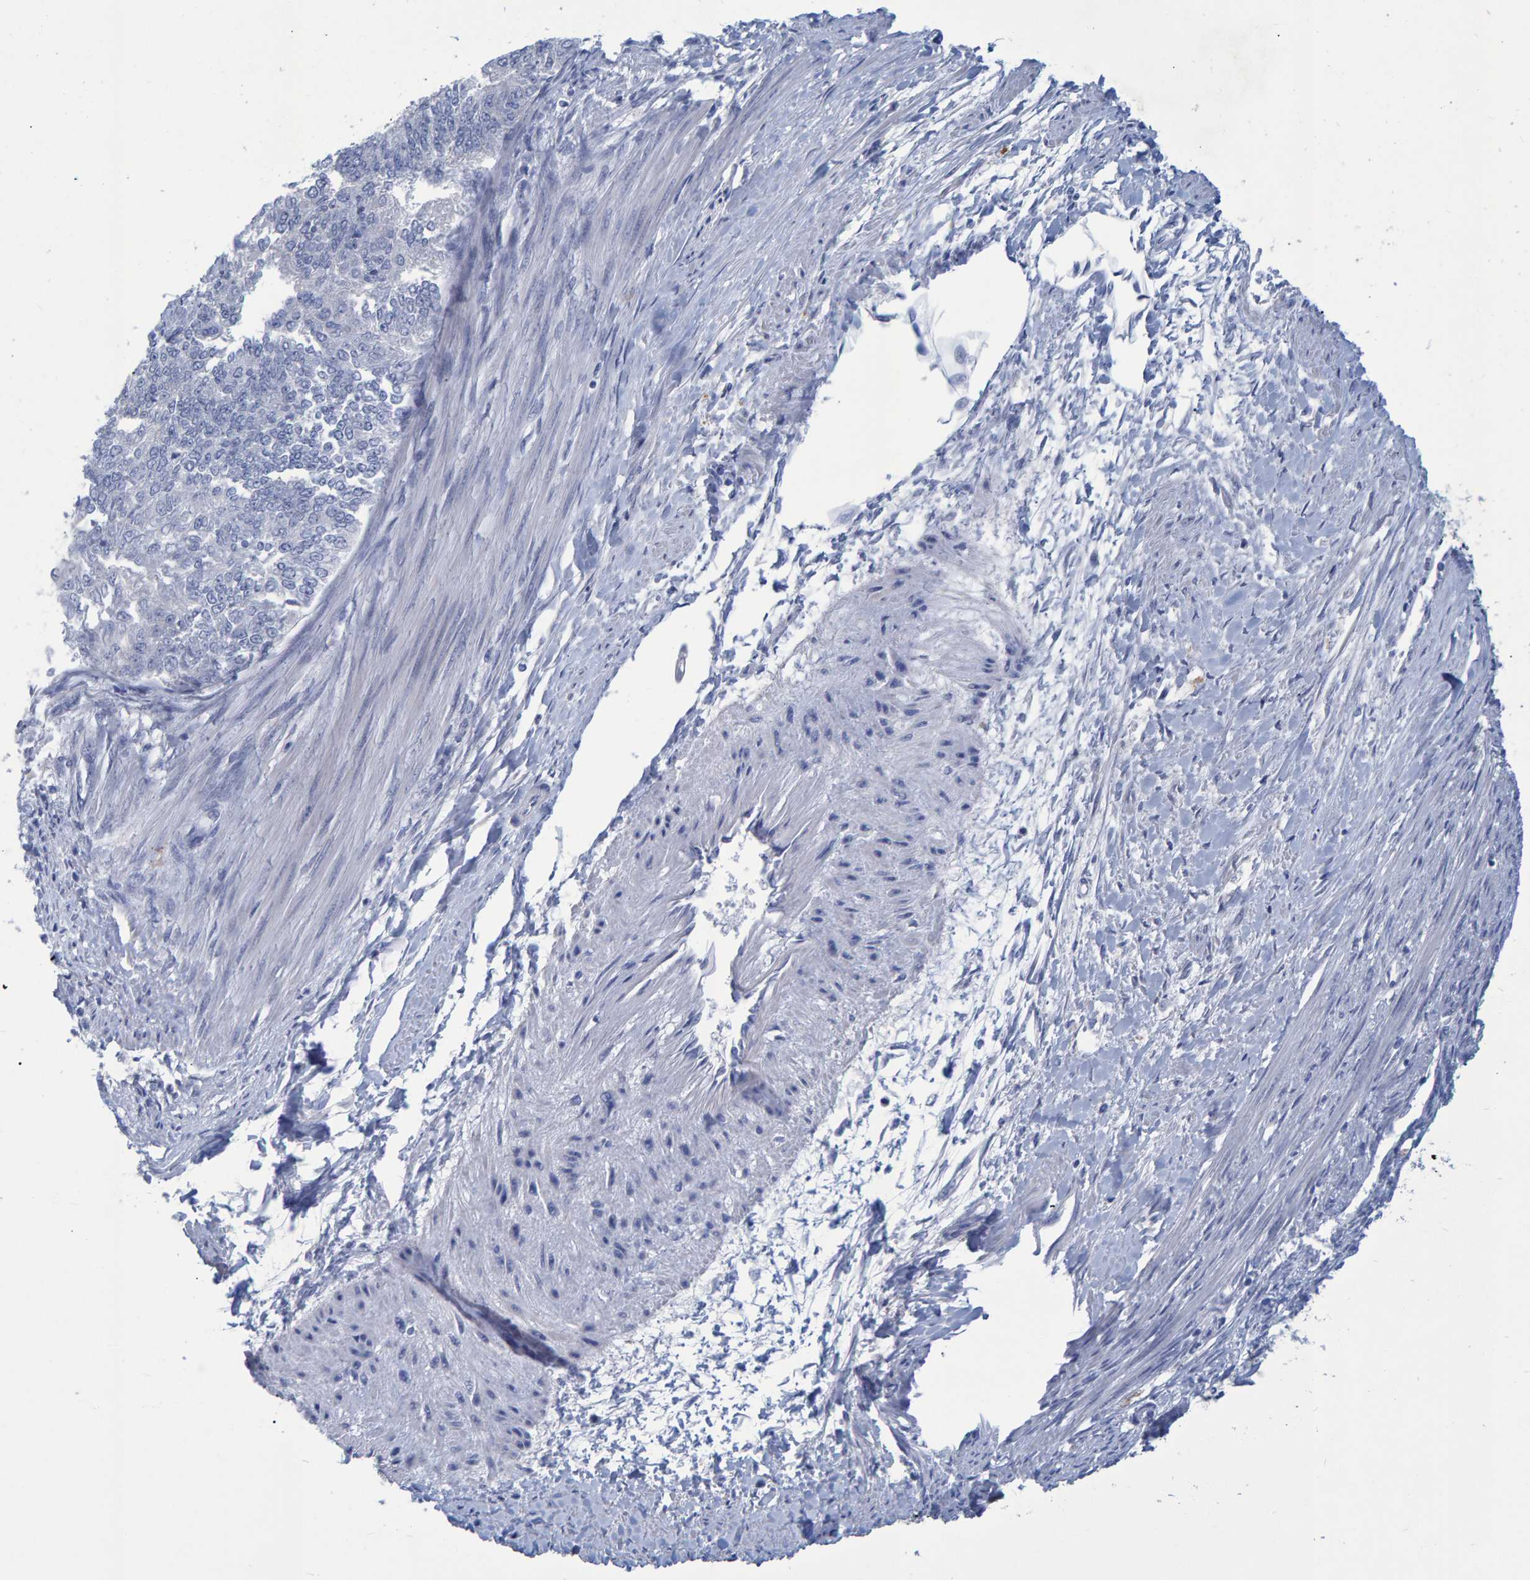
{"staining": {"intensity": "negative", "quantity": "none", "location": "none"}, "tissue": "endometrial cancer", "cell_type": "Tumor cells", "image_type": "cancer", "snomed": [{"axis": "morphology", "description": "Adenocarcinoma, NOS"}, {"axis": "topography", "description": "Endometrium"}], "caption": "A photomicrograph of human endometrial cancer is negative for staining in tumor cells. Brightfield microscopy of immunohistochemistry stained with DAB (3,3'-diaminobenzidine) (brown) and hematoxylin (blue), captured at high magnification.", "gene": "PROCA1", "patient": {"sex": "female", "age": 32}}